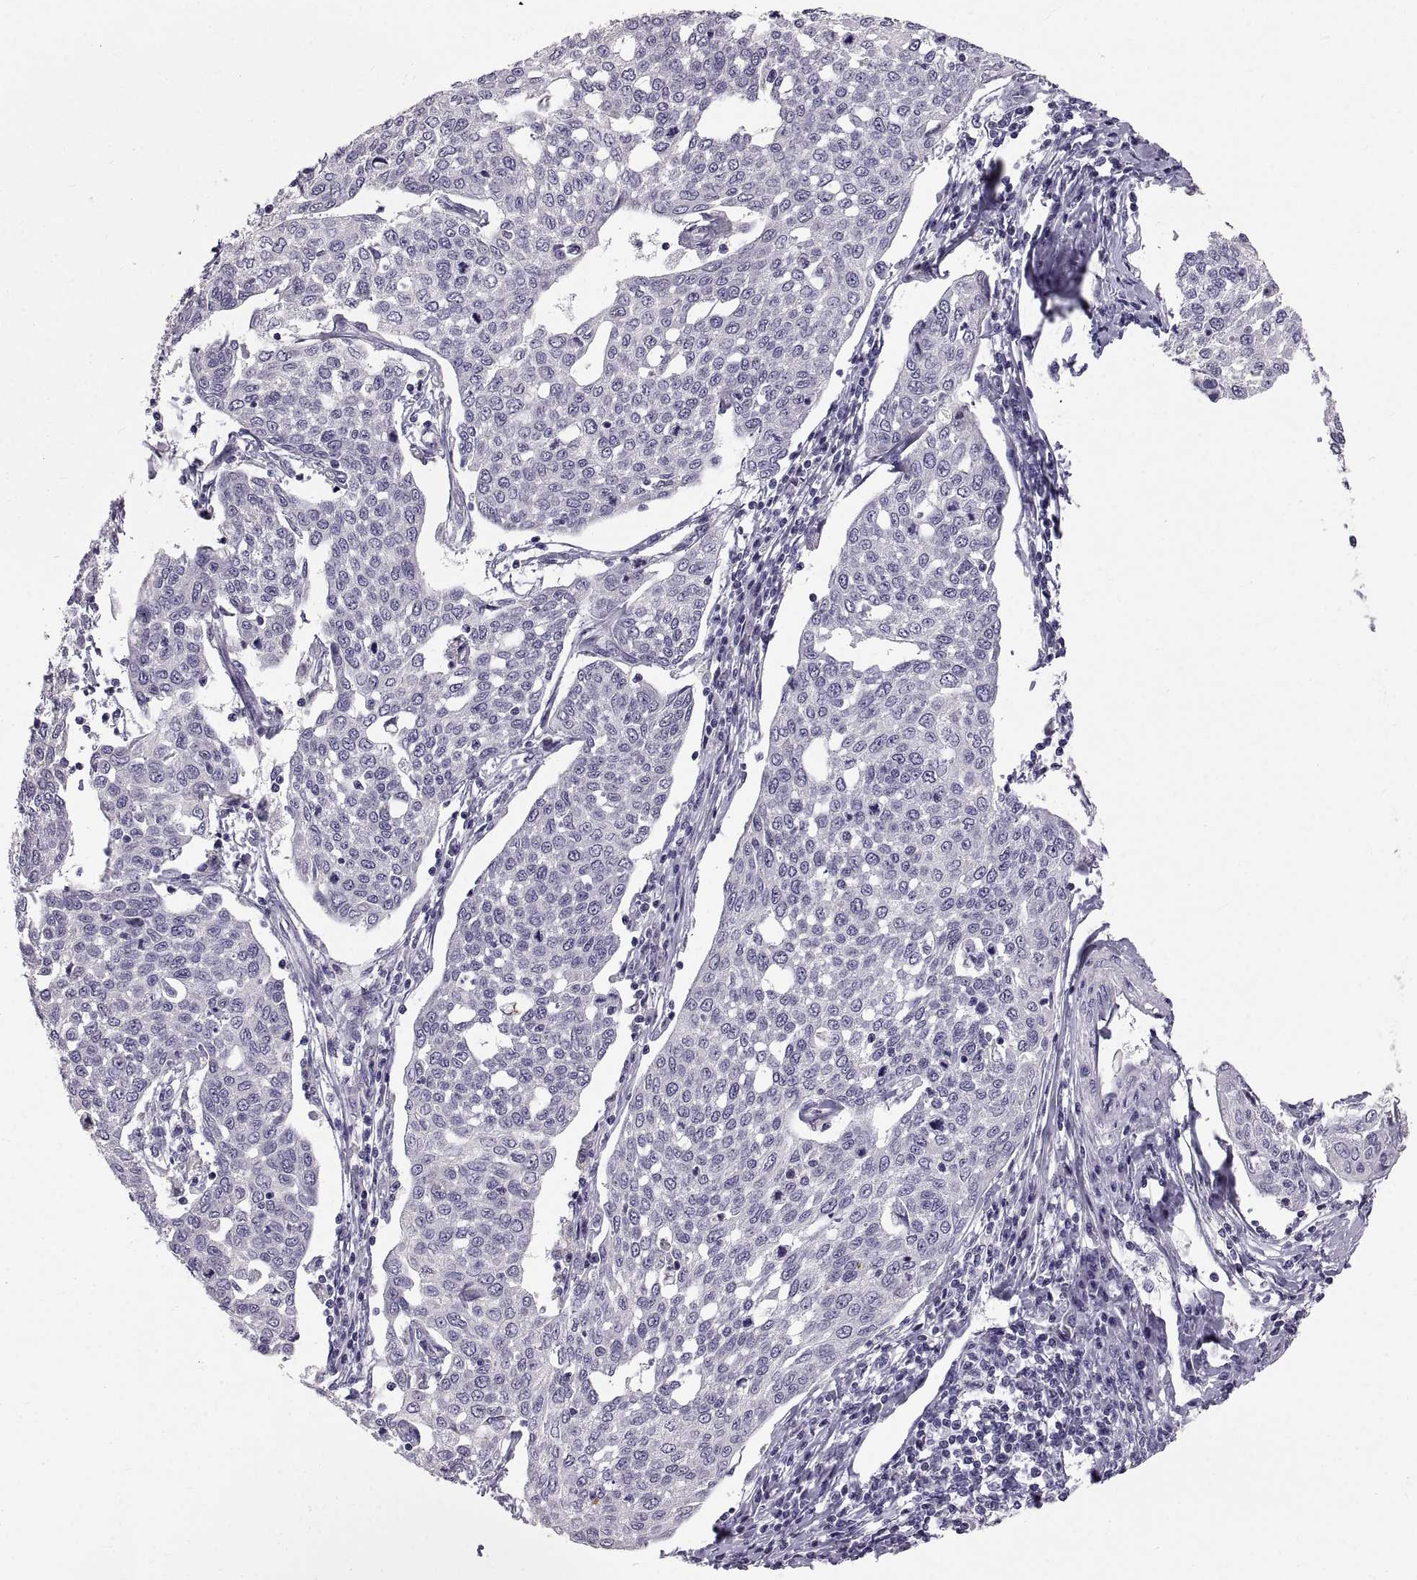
{"staining": {"intensity": "negative", "quantity": "none", "location": "none"}, "tissue": "cervical cancer", "cell_type": "Tumor cells", "image_type": "cancer", "snomed": [{"axis": "morphology", "description": "Squamous cell carcinoma, NOS"}, {"axis": "topography", "description": "Cervix"}], "caption": "Immunohistochemical staining of human cervical cancer displays no significant staining in tumor cells.", "gene": "ADAM32", "patient": {"sex": "female", "age": 34}}